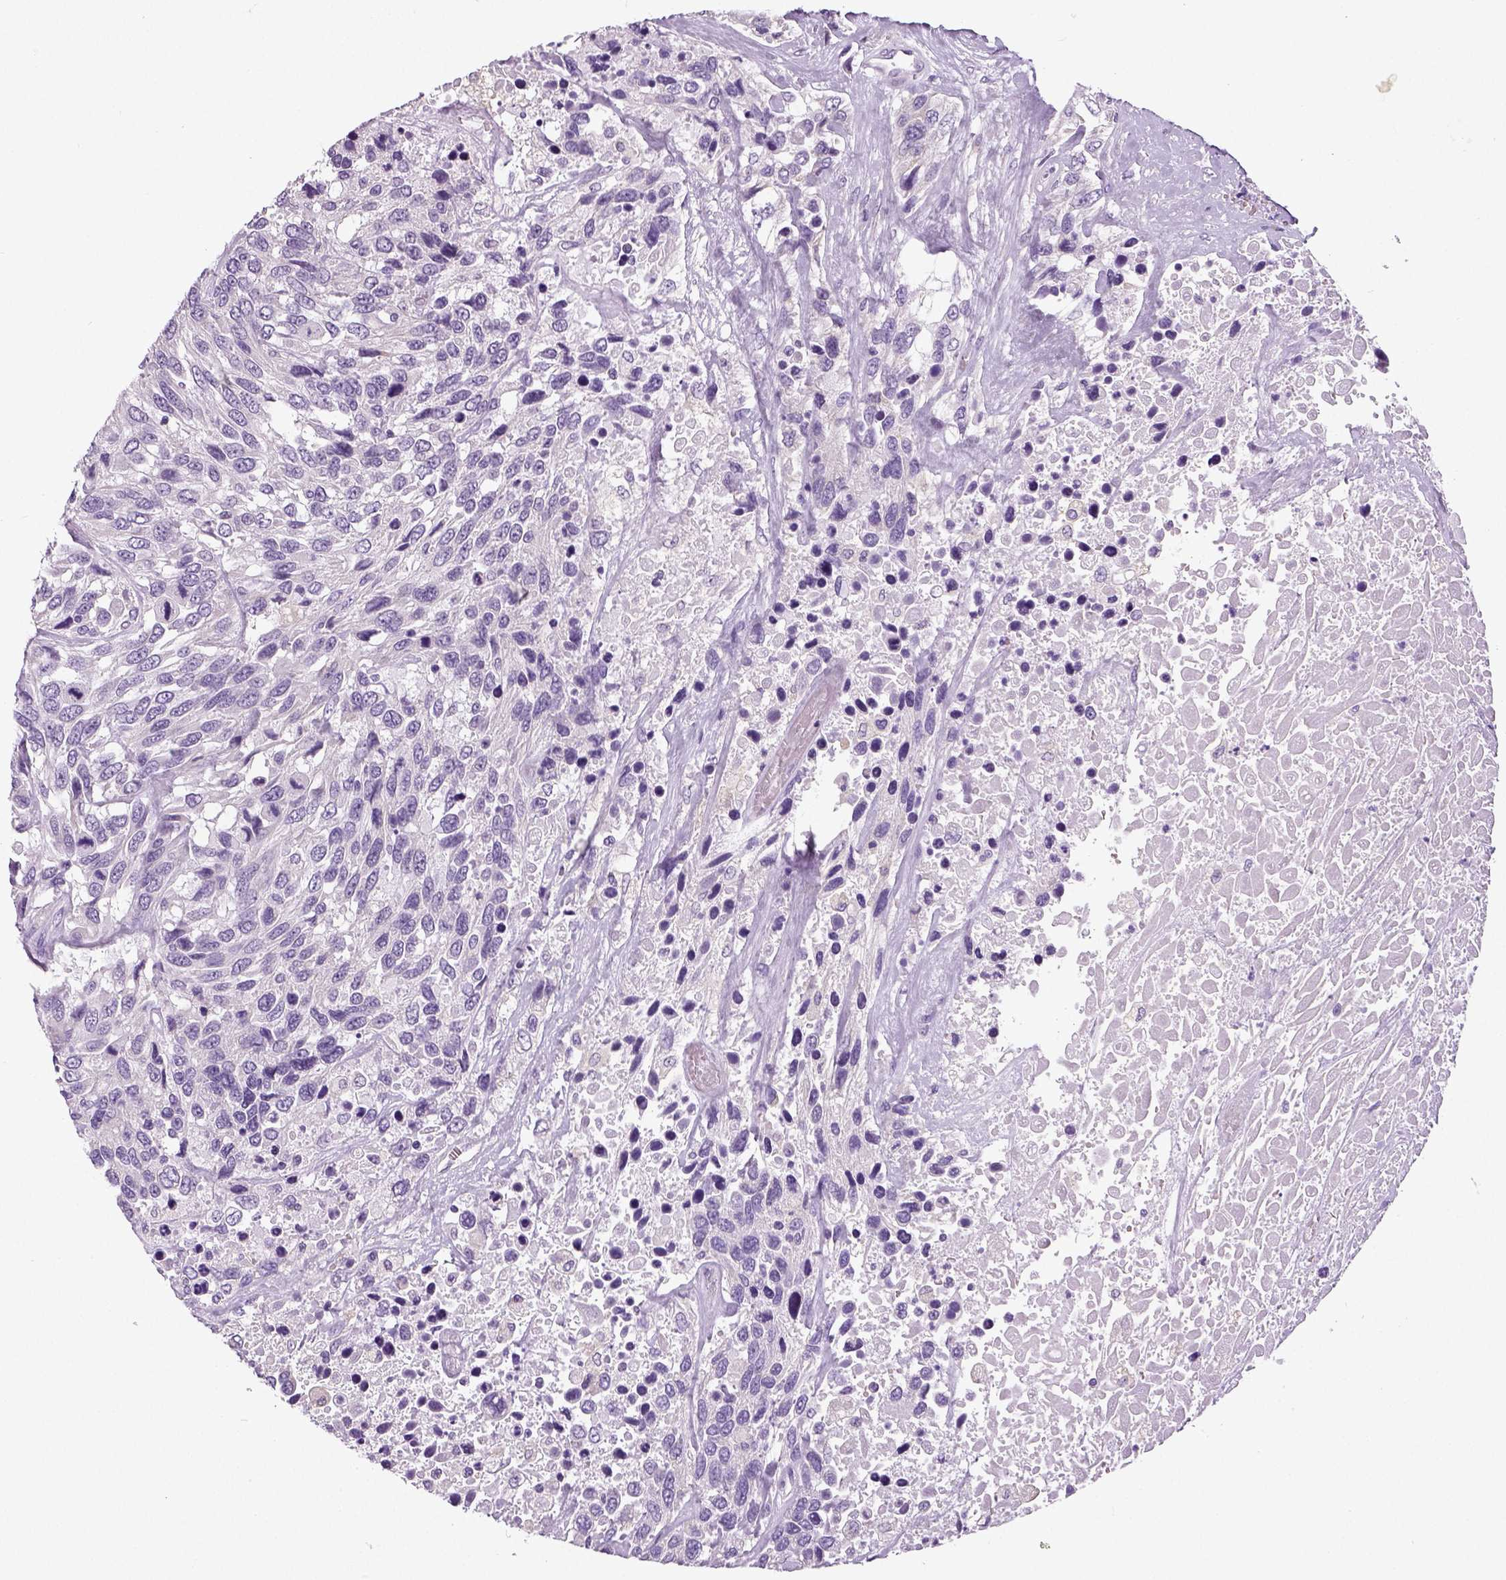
{"staining": {"intensity": "negative", "quantity": "none", "location": "none"}, "tissue": "urothelial cancer", "cell_type": "Tumor cells", "image_type": "cancer", "snomed": [{"axis": "morphology", "description": "Urothelial carcinoma, High grade"}, {"axis": "topography", "description": "Urinary bladder"}], "caption": "DAB (3,3'-diaminobenzidine) immunohistochemical staining of urothelial cancer reveals no significant positivity in tumor cells.", "gene": "NECAB2", "patient": {"sex": "female", "age": 70}}